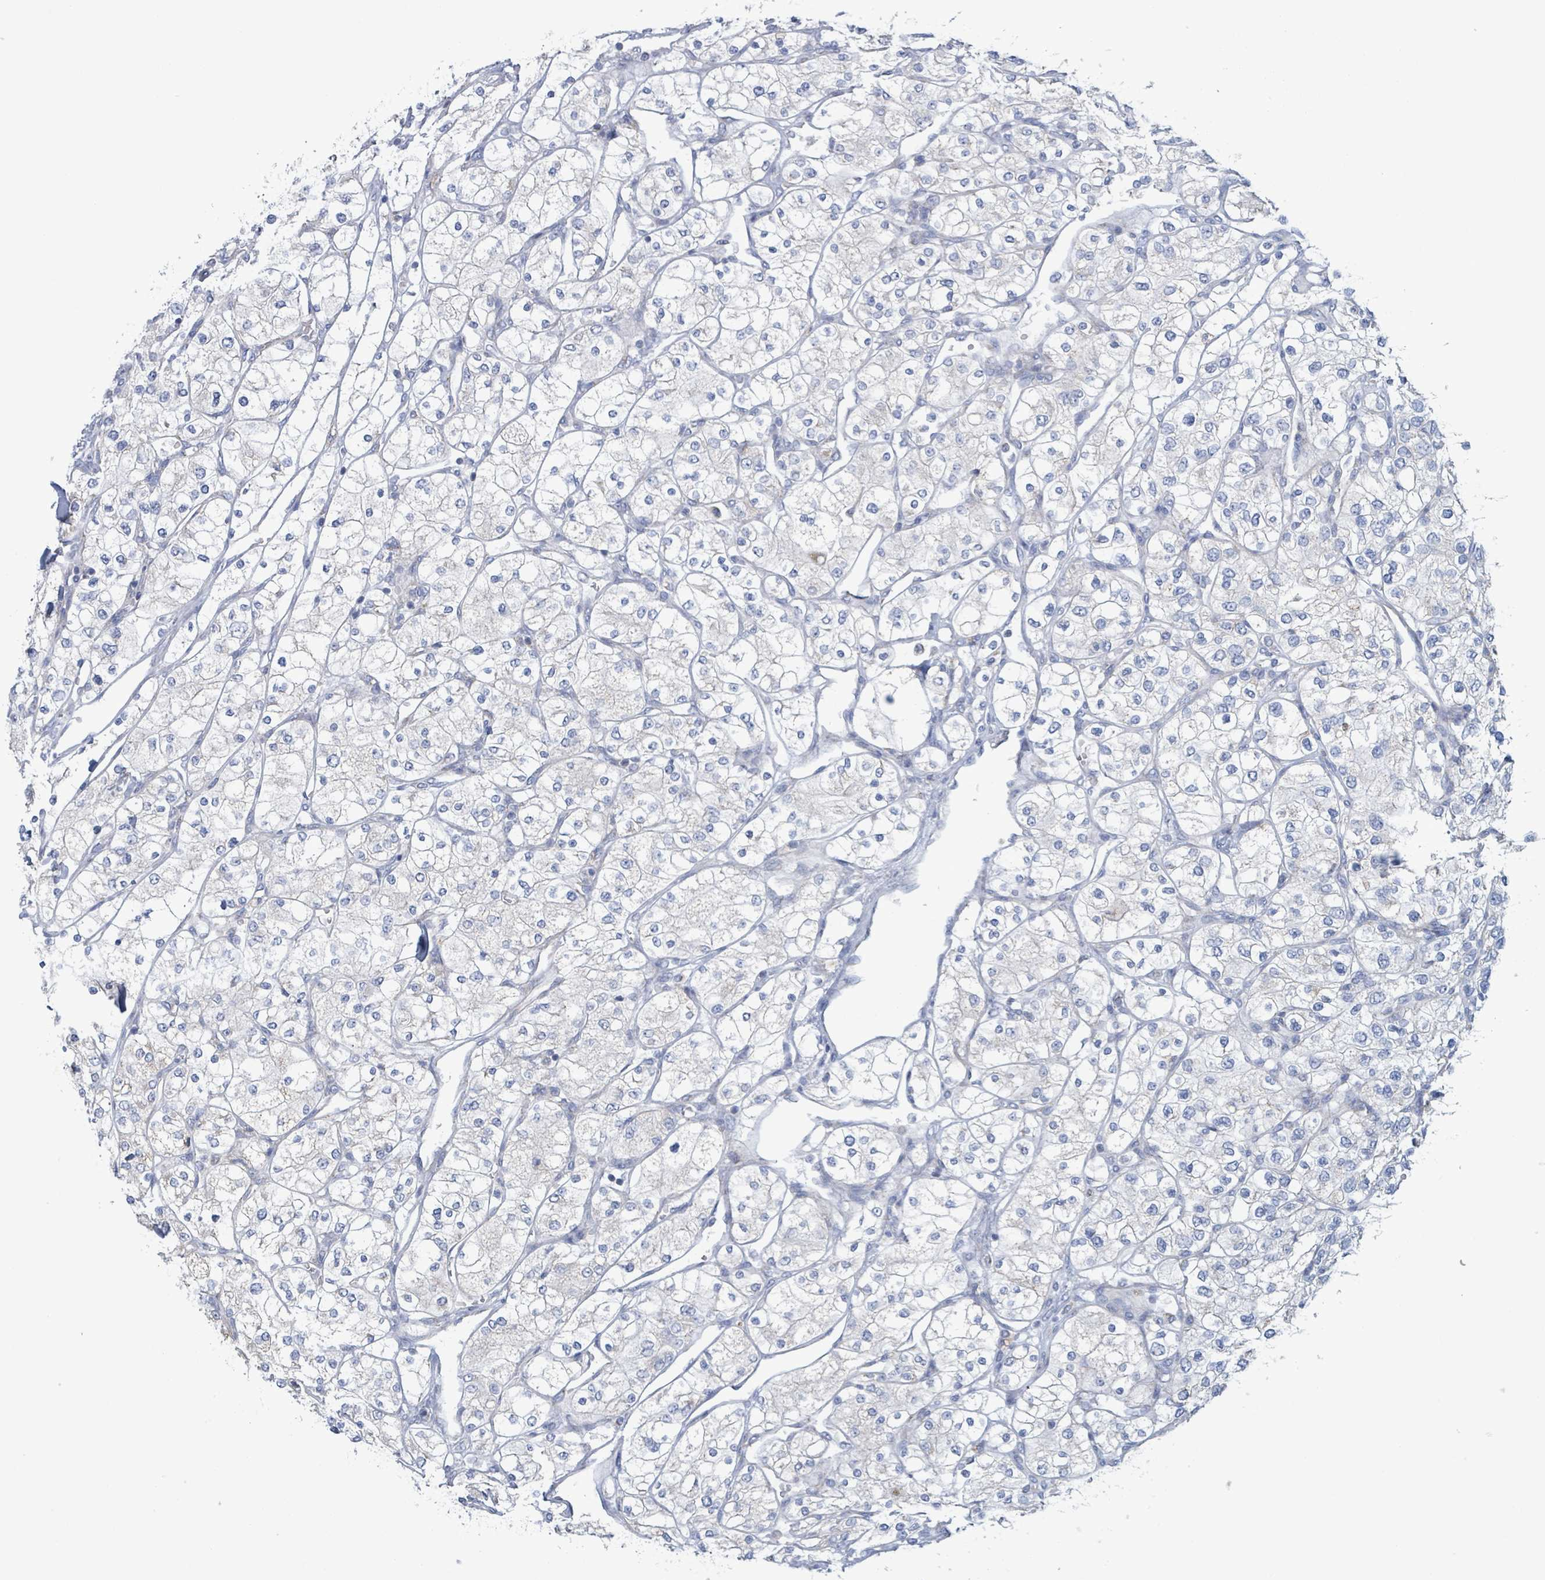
{"staining": {"intensity": "negative", "quantity": "none", "location": "none"}, "tissue": "renal cancer", "cell_type": "Tumor cells", "image_type": "cancer", "snomed": [{"axis": "morphology", "description": "Adenocarcinoma, NOS"}, {"axis": "topography", "description": "Kidney"}], "caption": "This is a photomicrograph of immunohistochemistry (IHC) staining of renal adenocarcinoma, which shows no staining in tumor cells.", "gene": "AKR1C4", "patient": {"sex": "male", "age": 80}}